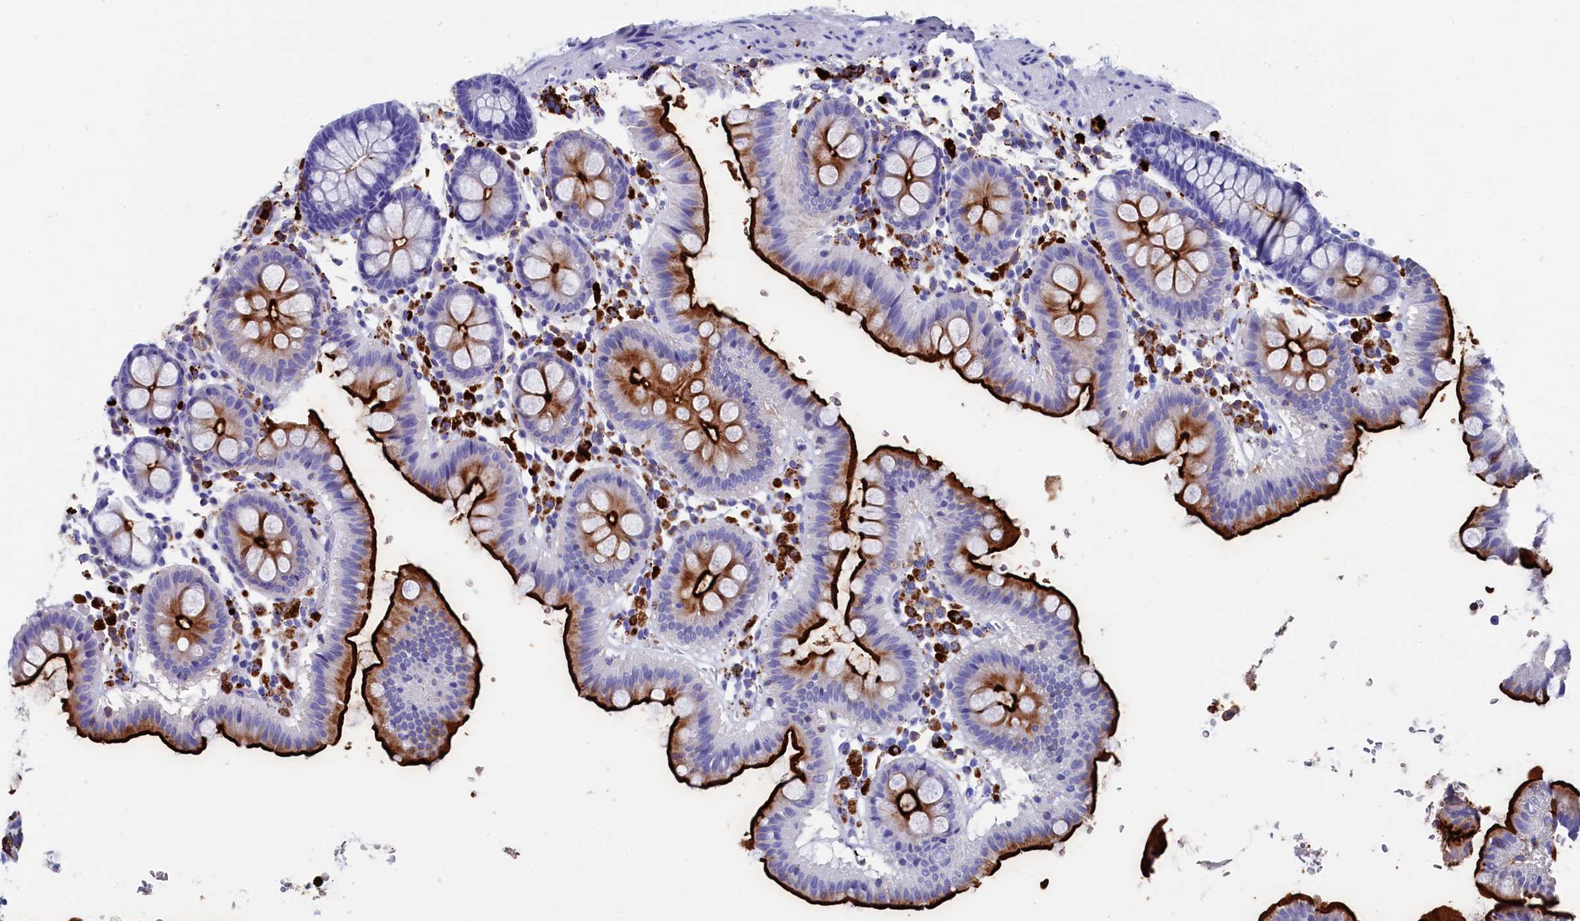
{"staining": {"intensity": "strong", "quantity": "25%-75%", "location": "cytoplasmic/membranous"}, "tissue": "colon", "cell_type": "Glandular cells", "image_type": "normal", "snomed": [{"axis": "morphology", "description": "Normal tissue, NOS"}, {"axis": "topography", "description": "Colon"}], "caption": "Colon stained with DAB (3,3'-diaminobenzidine) IHC exhibits high levels of strong cytoplasmic/membranous positivity in approximately 25%-75% of glandular cells. The protein of interest is shown in brown color, while the nuclei are stained blue.", "gene": "PLAC8", "patient": {"sex": "male", "age": 75}}